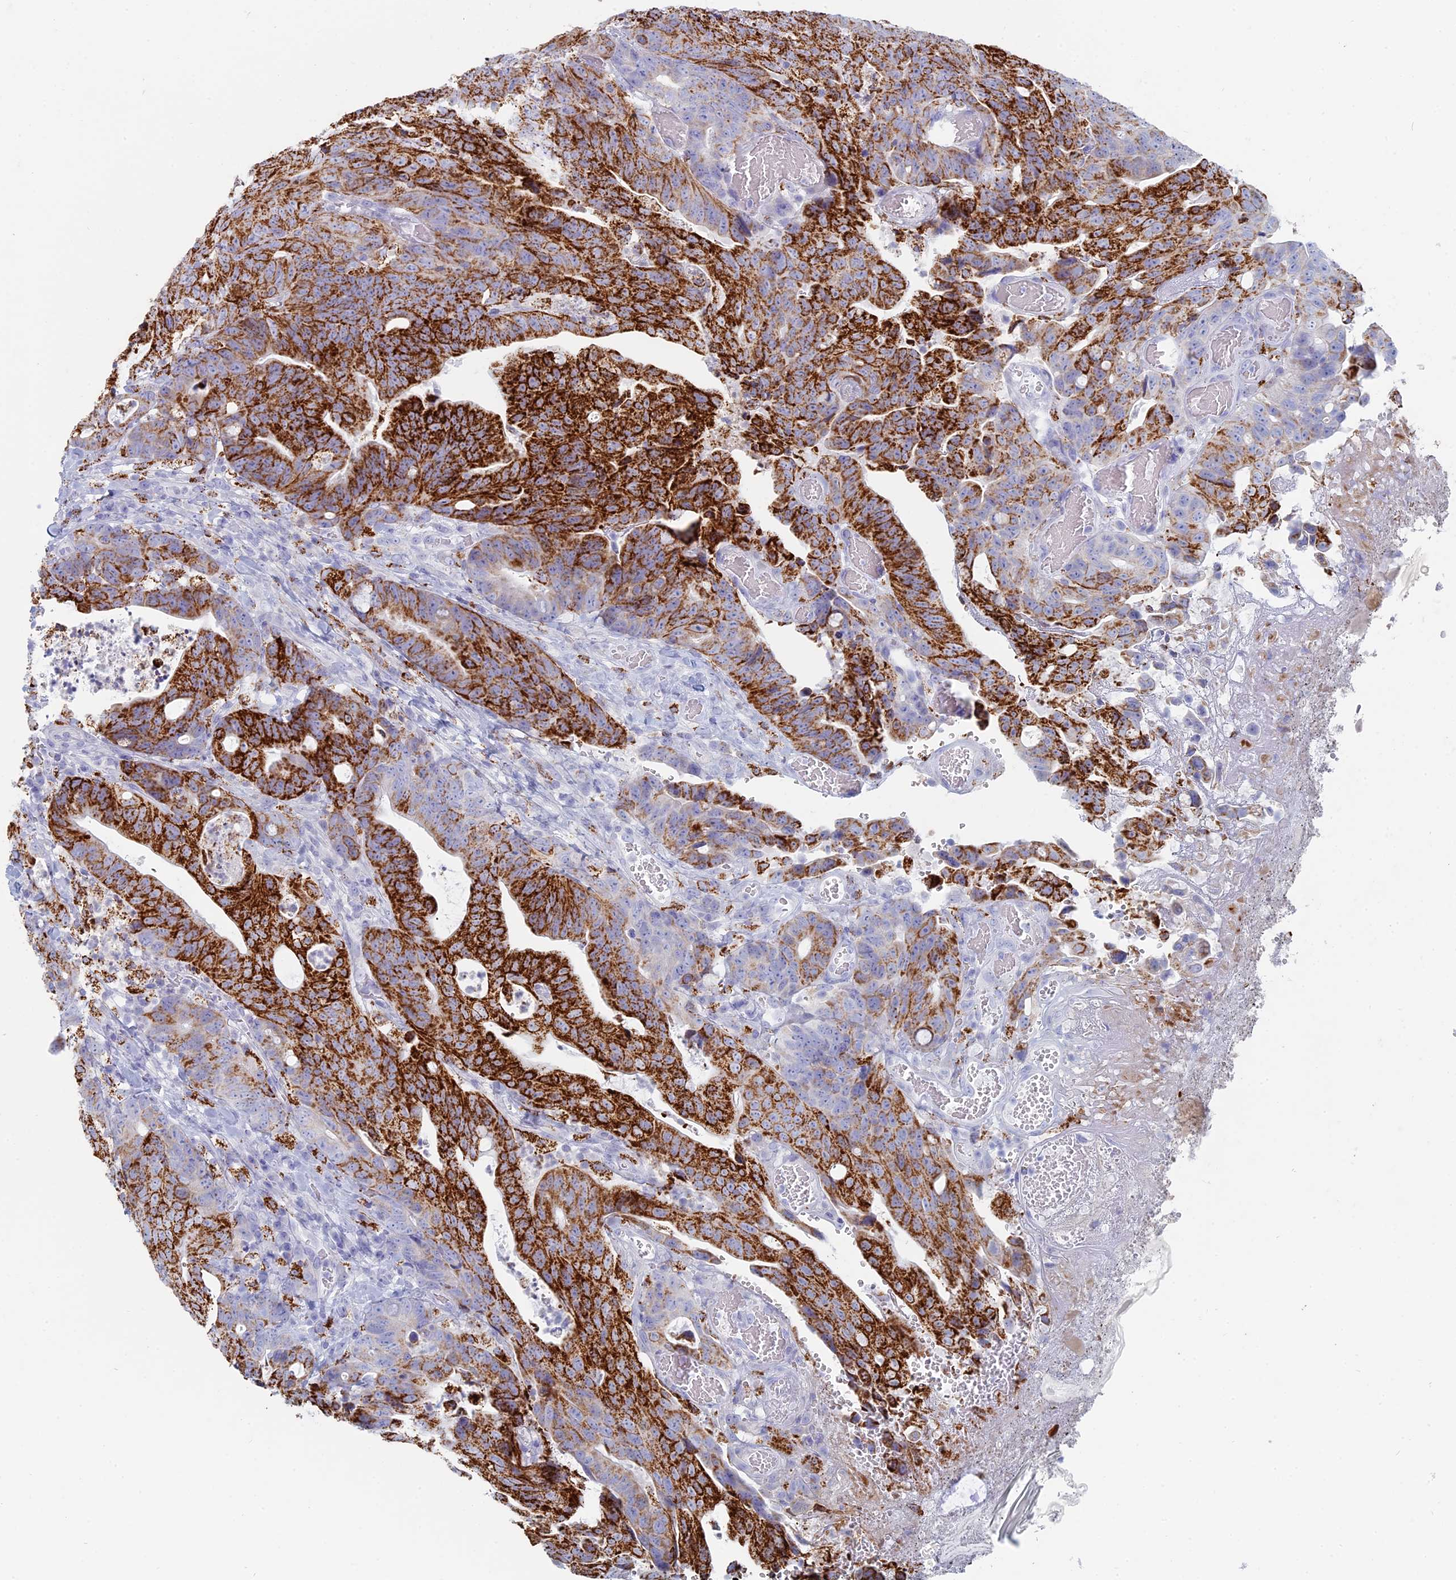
{"staining": {"intensity": "strong", "quantity": ">75%", "location": "cytoplasmic/membranous"}, "tissue": "colorectal cancer", "cell_type": "Tumor cells", "image_type": "cancer", "snomed": [{"axis": "morphology", "description": "Adenocarcinoma, NOS"}, {"axis": "topography", "description": "Colon"}], "caption": "Strong cytoplasmic/membranous expression for a protein is identified in approximately >75% of tumor cells of colorectal cancer using IHC.", "gene": "ALMS1", "patient": {"sex": "female", "age": 82}}